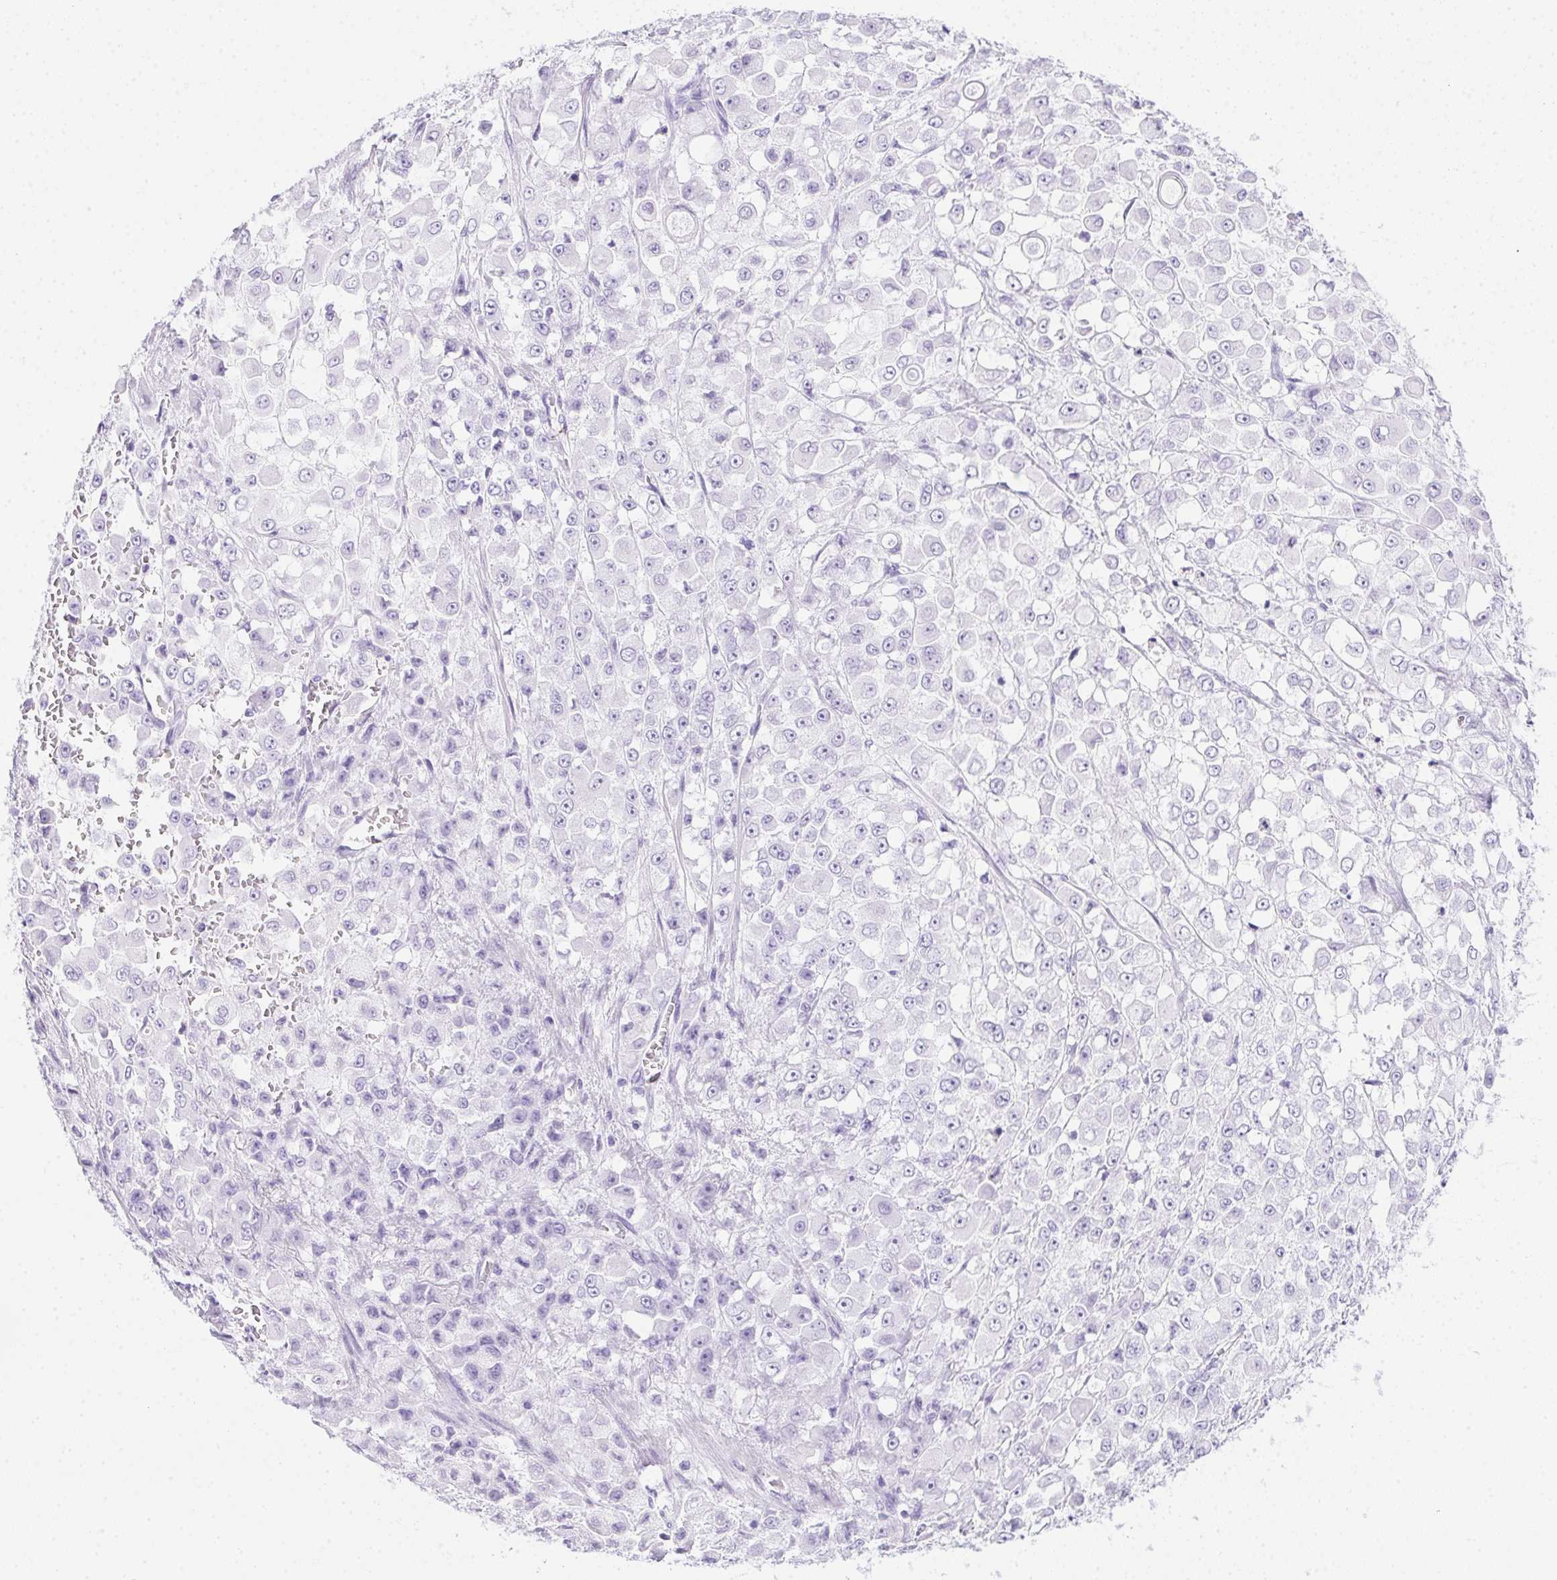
{"staining": {"intensity": "negative", "quantity": "none", "location": "none"}, "tissue": "stomach cancer", "cell_type": "Tumor cells", "image_type": "cancer", "snomed": [{"axis": "morphology", "description": "Adenocarcinoma, NOS"}, {"axis": "topography", "description": "Stomach"}], "caption": "Tumor cells show no significant expression in adenocarcinoma (stomach).", "gene": "SPACA5B", "patient": {"sex": "female", "age": 76}}